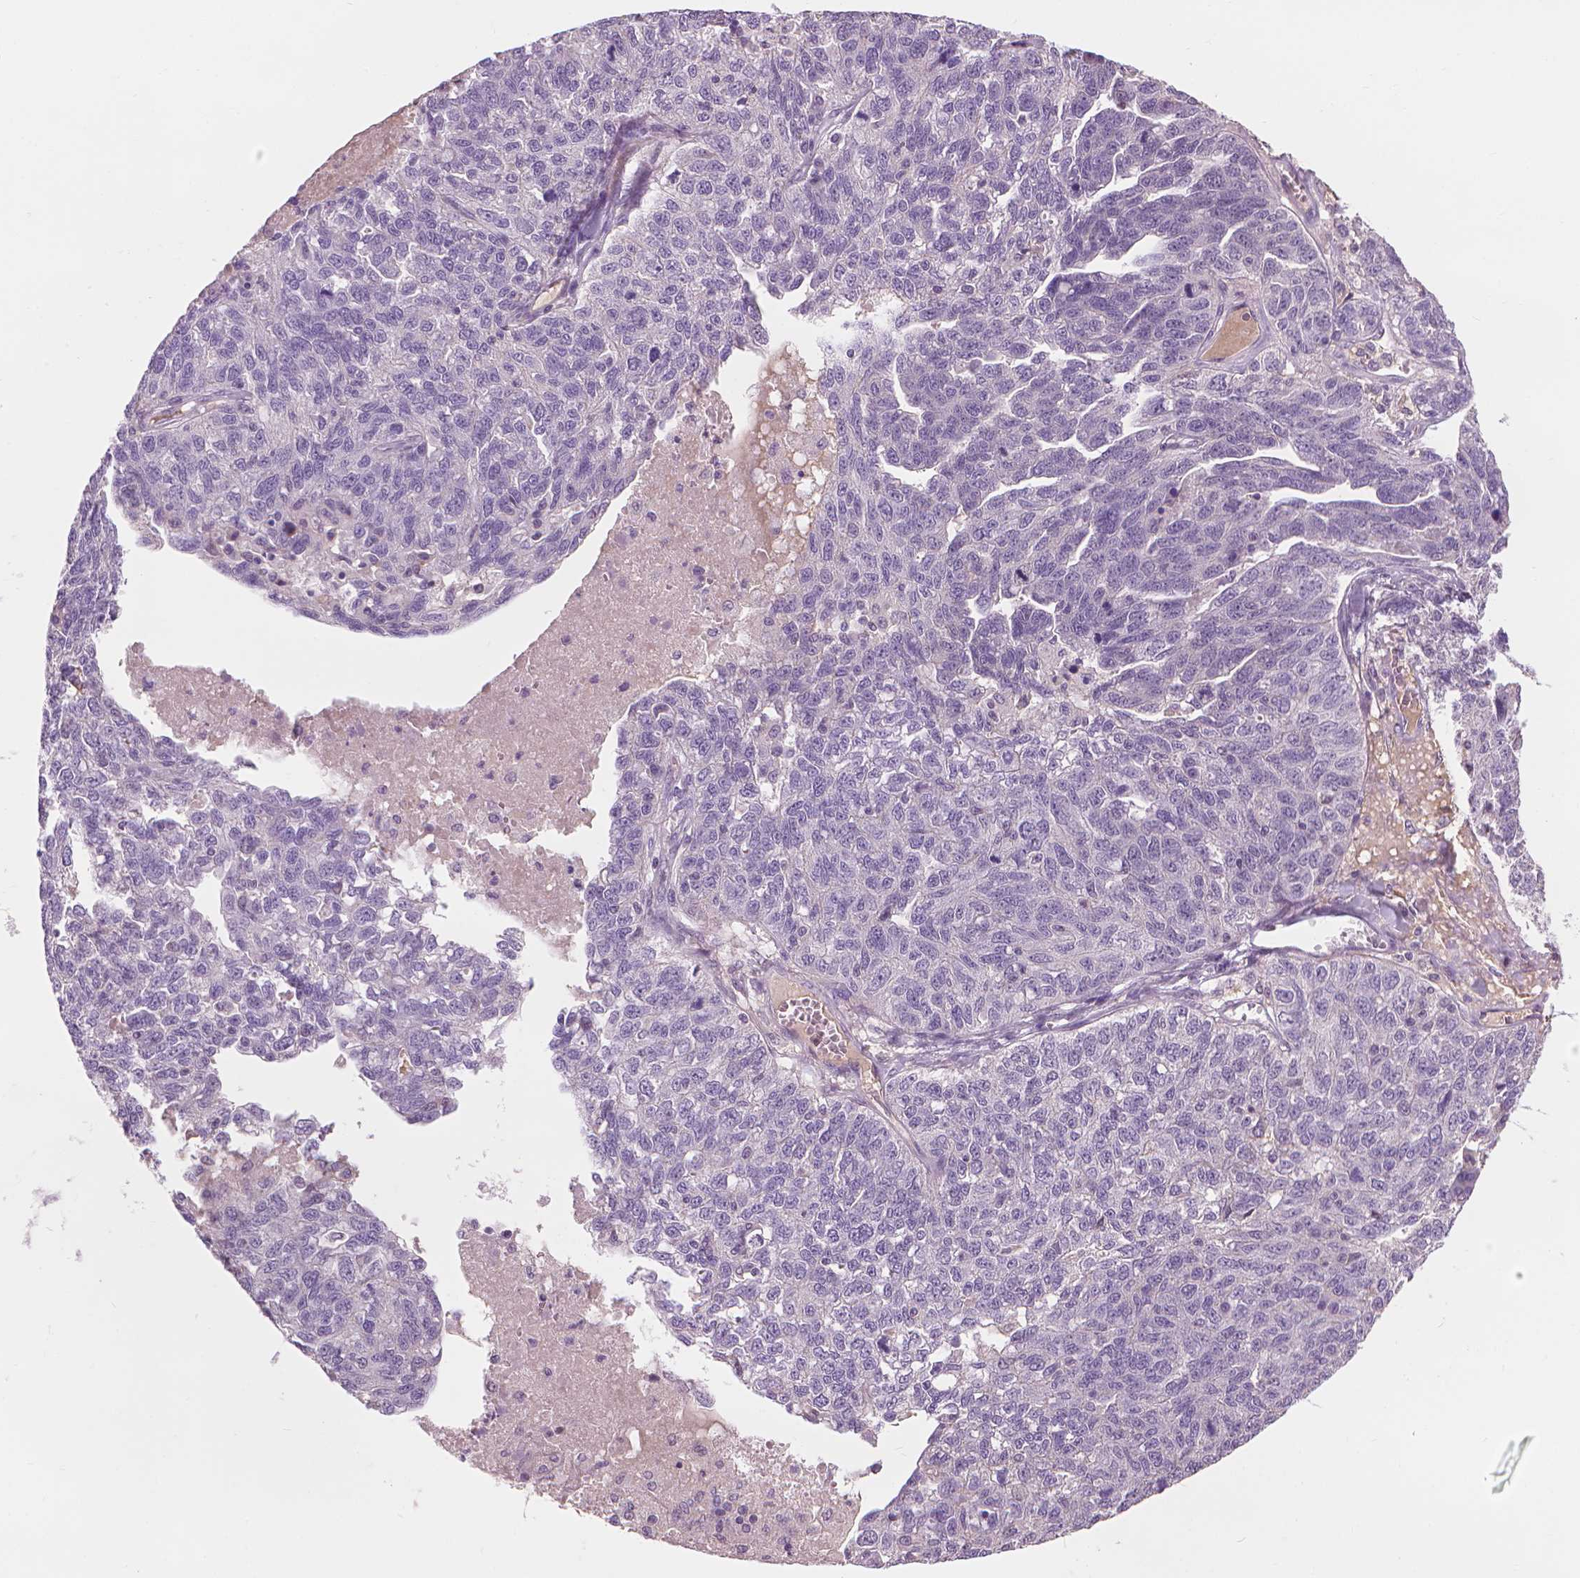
{"staining": {"intensity": "negative", "quantity": "none", "location": "none"}, "tissue": "ovarian cancer", "cell_type": "Tumor cells", "image_type": "cancer", "snomed": [{"axis": "morphology", "description": "Cystadenocarcinoma, serous, NOS"}, {"axis": "topography", "description": "Ovary"}], "caption": "A photomicrograph of human ovarian cancer (serous cystadenocarcinoma) is negative for staining in tumor cells.", "gene": "SAXO2", "patient": {"sex": "female", "age": 71}}